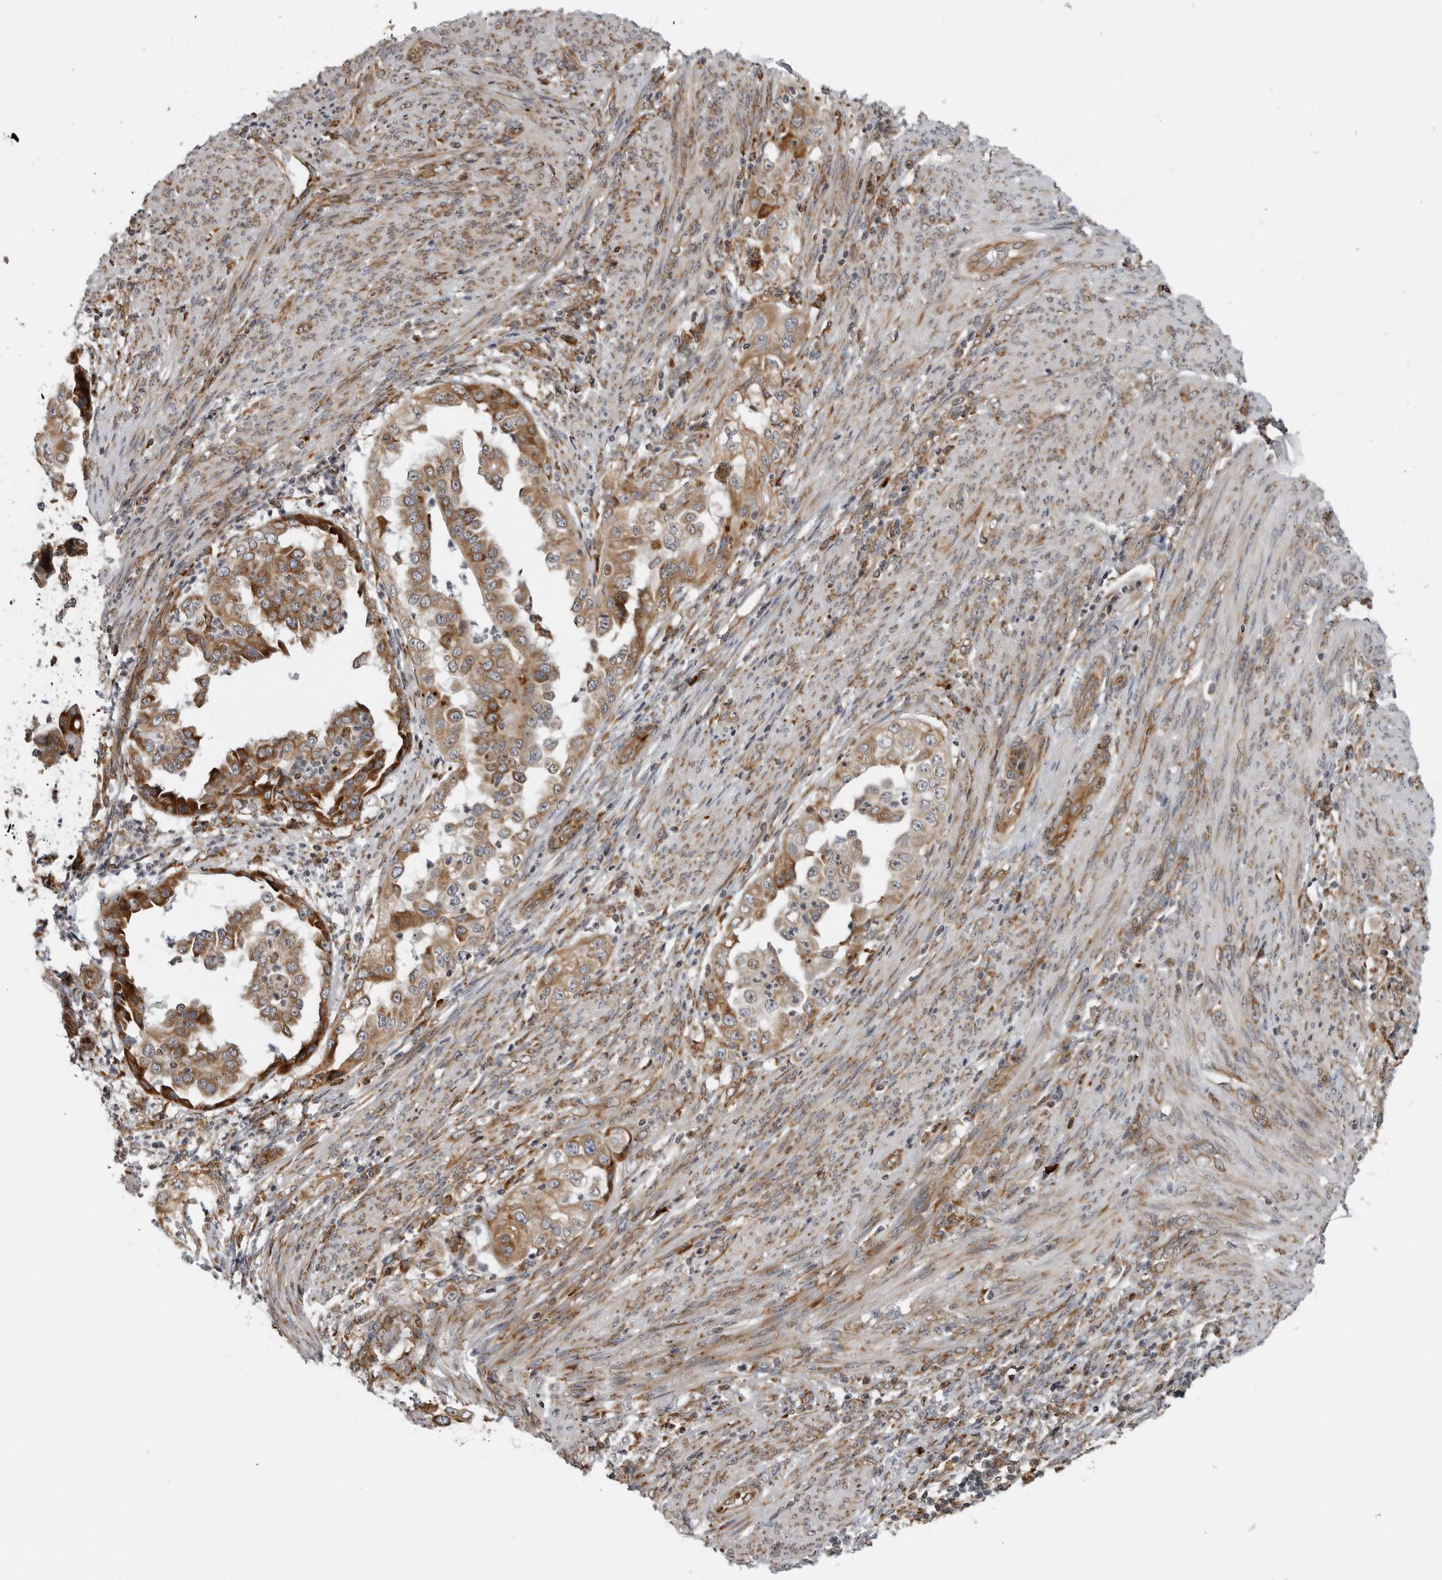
{"staining": {"intensity": "moderate", "quantity": ">75%", "location": "cytoplasmic/membranous"}, "tissue": "endometrial cancer", "cell_type": "Tumor cells", "image_type": "cancer", "snomed": [{"axis": "morphology", "description": "Adenocarcinoma, NOS"}, {"axis": "topography", "description": "Endometrium"}], "caption": "Tumor cells show moderate cytoplasmic/membranous expression in about >75% of cells in endometrial cancer (adenocarcinoma). The protein of interest is shown in brown color, while the nuclei are stained blue.", "gene": "ALPK2", "patient": {"sex": "female", "age": 85}}